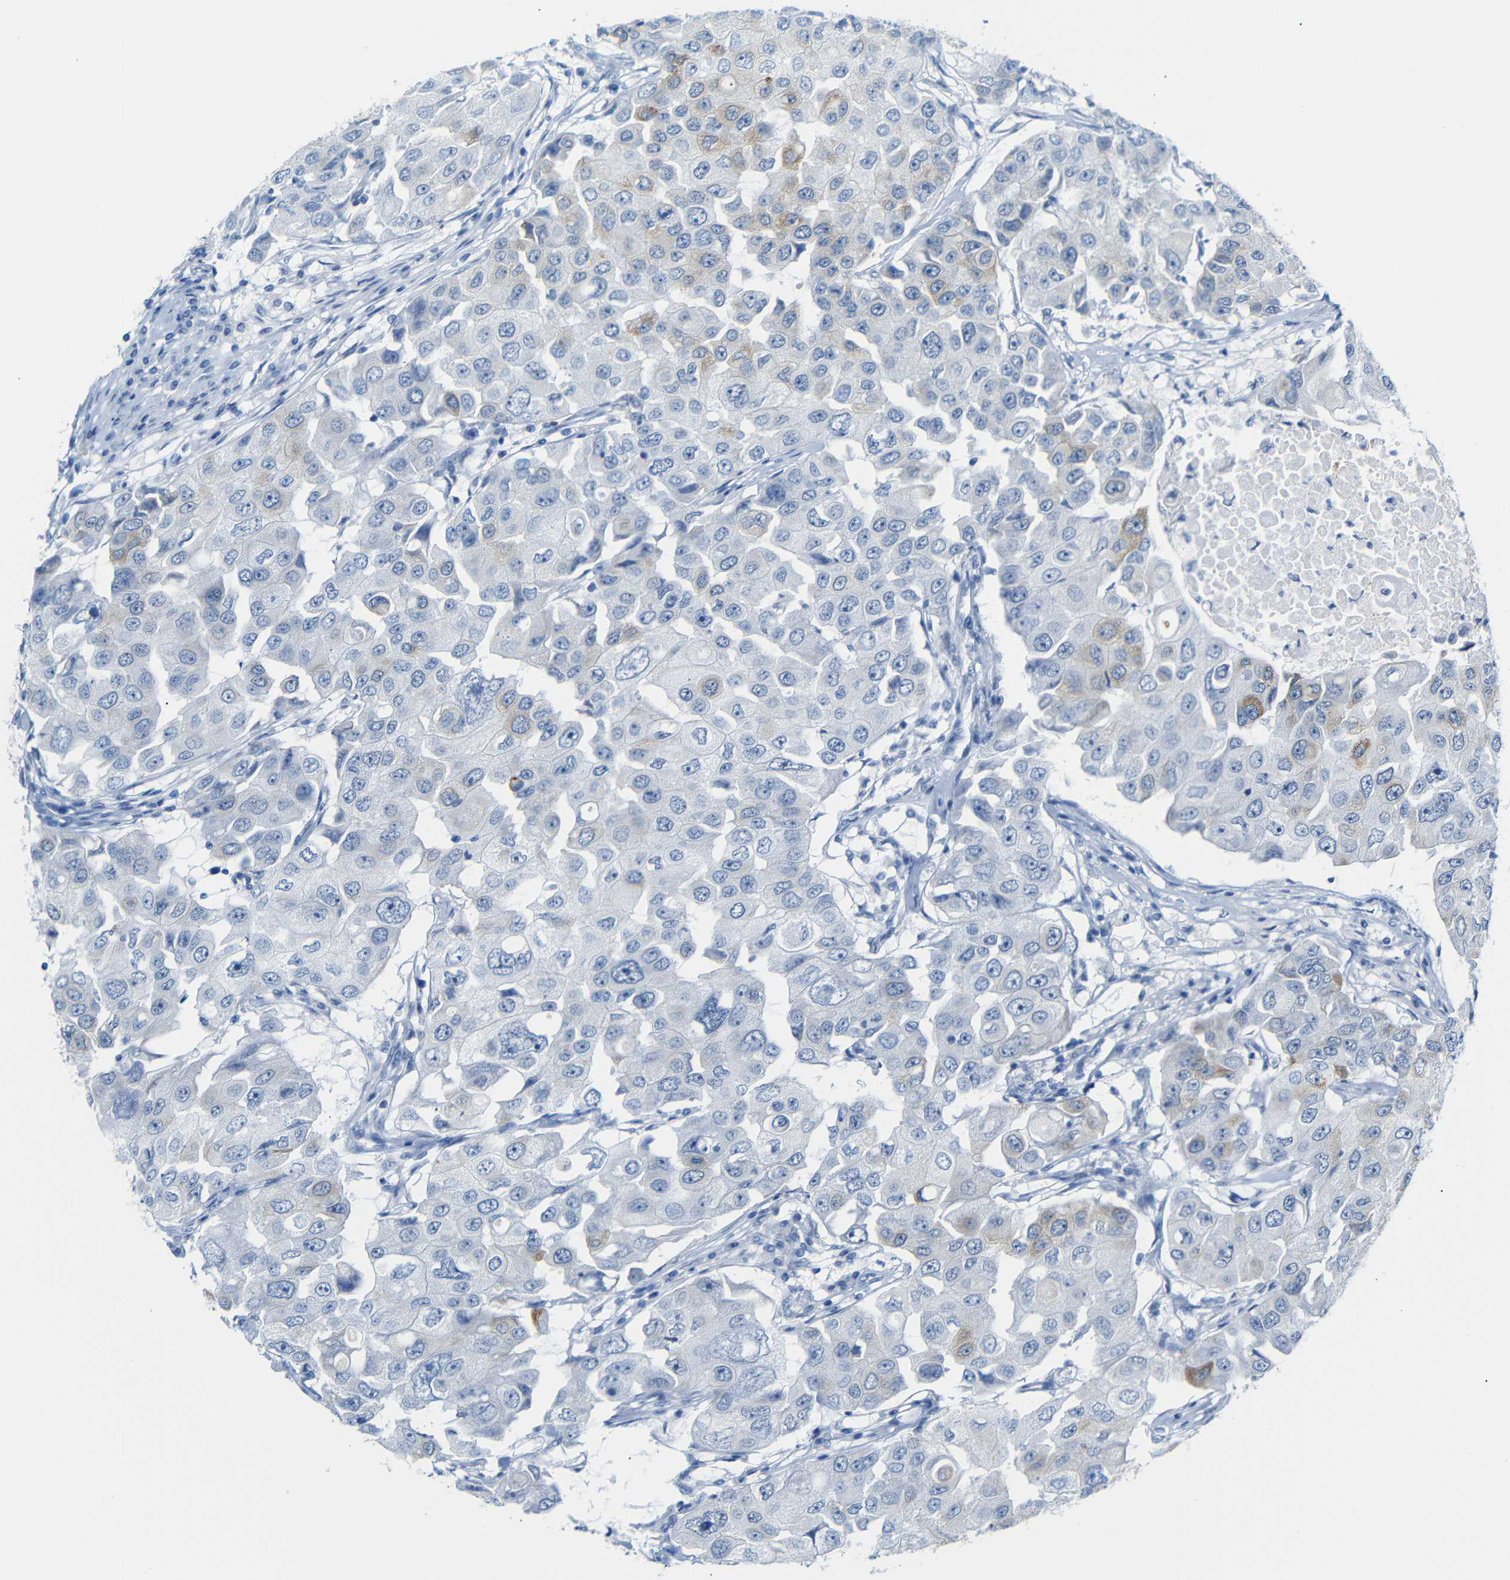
{"staining": {"intensity": "weak", "quantity": "<25%", "location": "cytoplasmic/membranous"}, "tissue": "breast cancer", "cell_type": "Tumor cells", "image_type": "cancer", "snomed": [{"axis": "morphology", "description": "Duct carcinoma"}, {"axis": "topography", "description": "Breast"}], "caption": "This histopathology image is of breast cancer stained with IHC to label a protein in brown with the nuclei are counter-stained blue. There is no expression in tumor cells. (DAB immunohistochemistry (IHC), high magnification).", "gene": "DYNAP", "patient": {"sex": "female", "age": 27}}